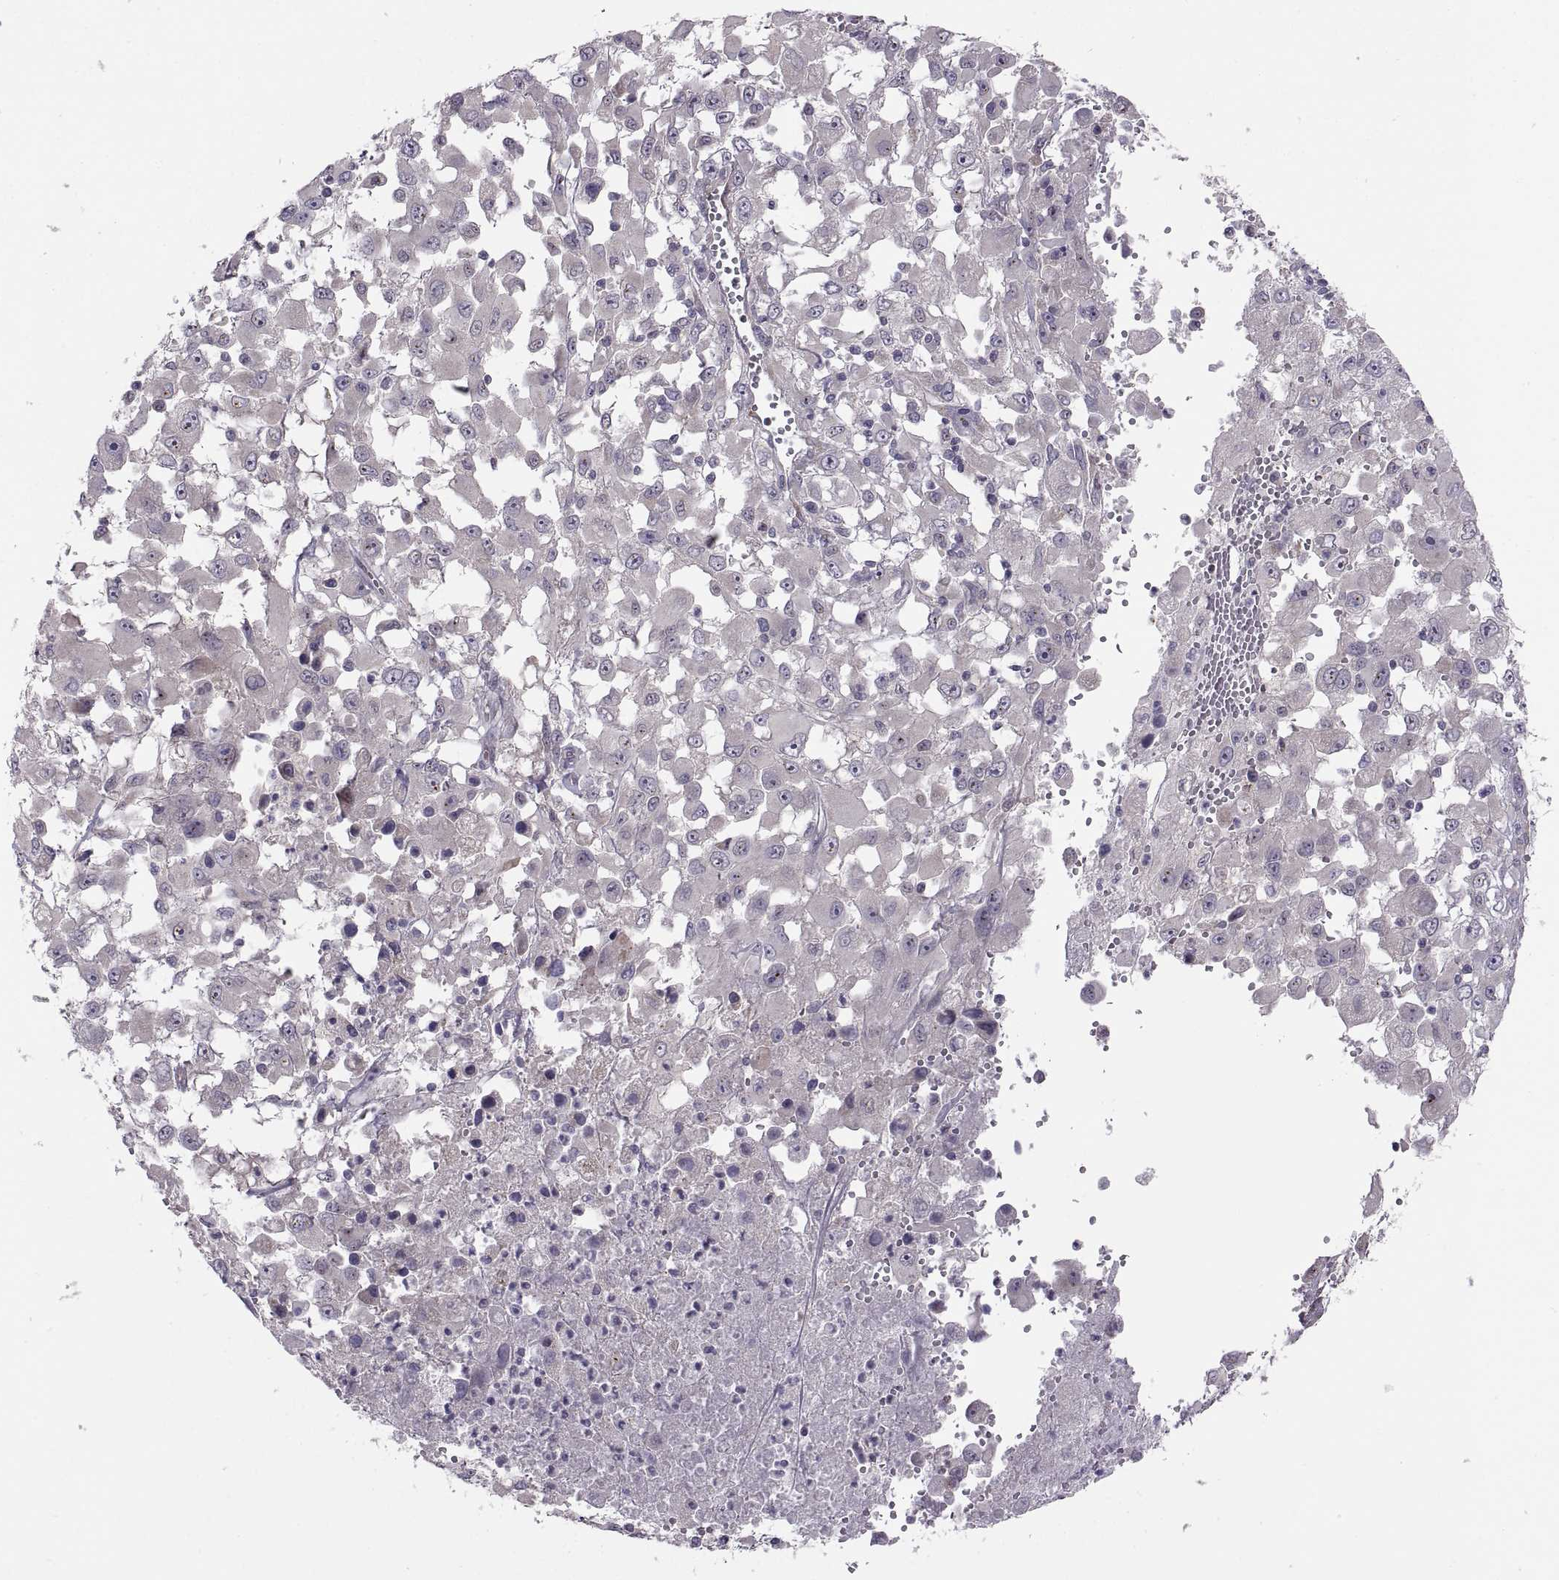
{"staining": {"intensity": "negative", "quantity": "none", "location": "none"}, "tissue": "melanoma", "cell_type": "Tumor cells", "image_type": "cancer", "snomed": [{"axis": "morphology", "description": "Malignant melanoma, Metastatic site"}, {"axis": "topography", "description": "Soft tissue"}], "caption": "Melanoma was stained to show a protein in brown. There is no significant staining in tumor cells.", "gene": "ACSBG2", "patient": {"sex": "male", "age": 50}}